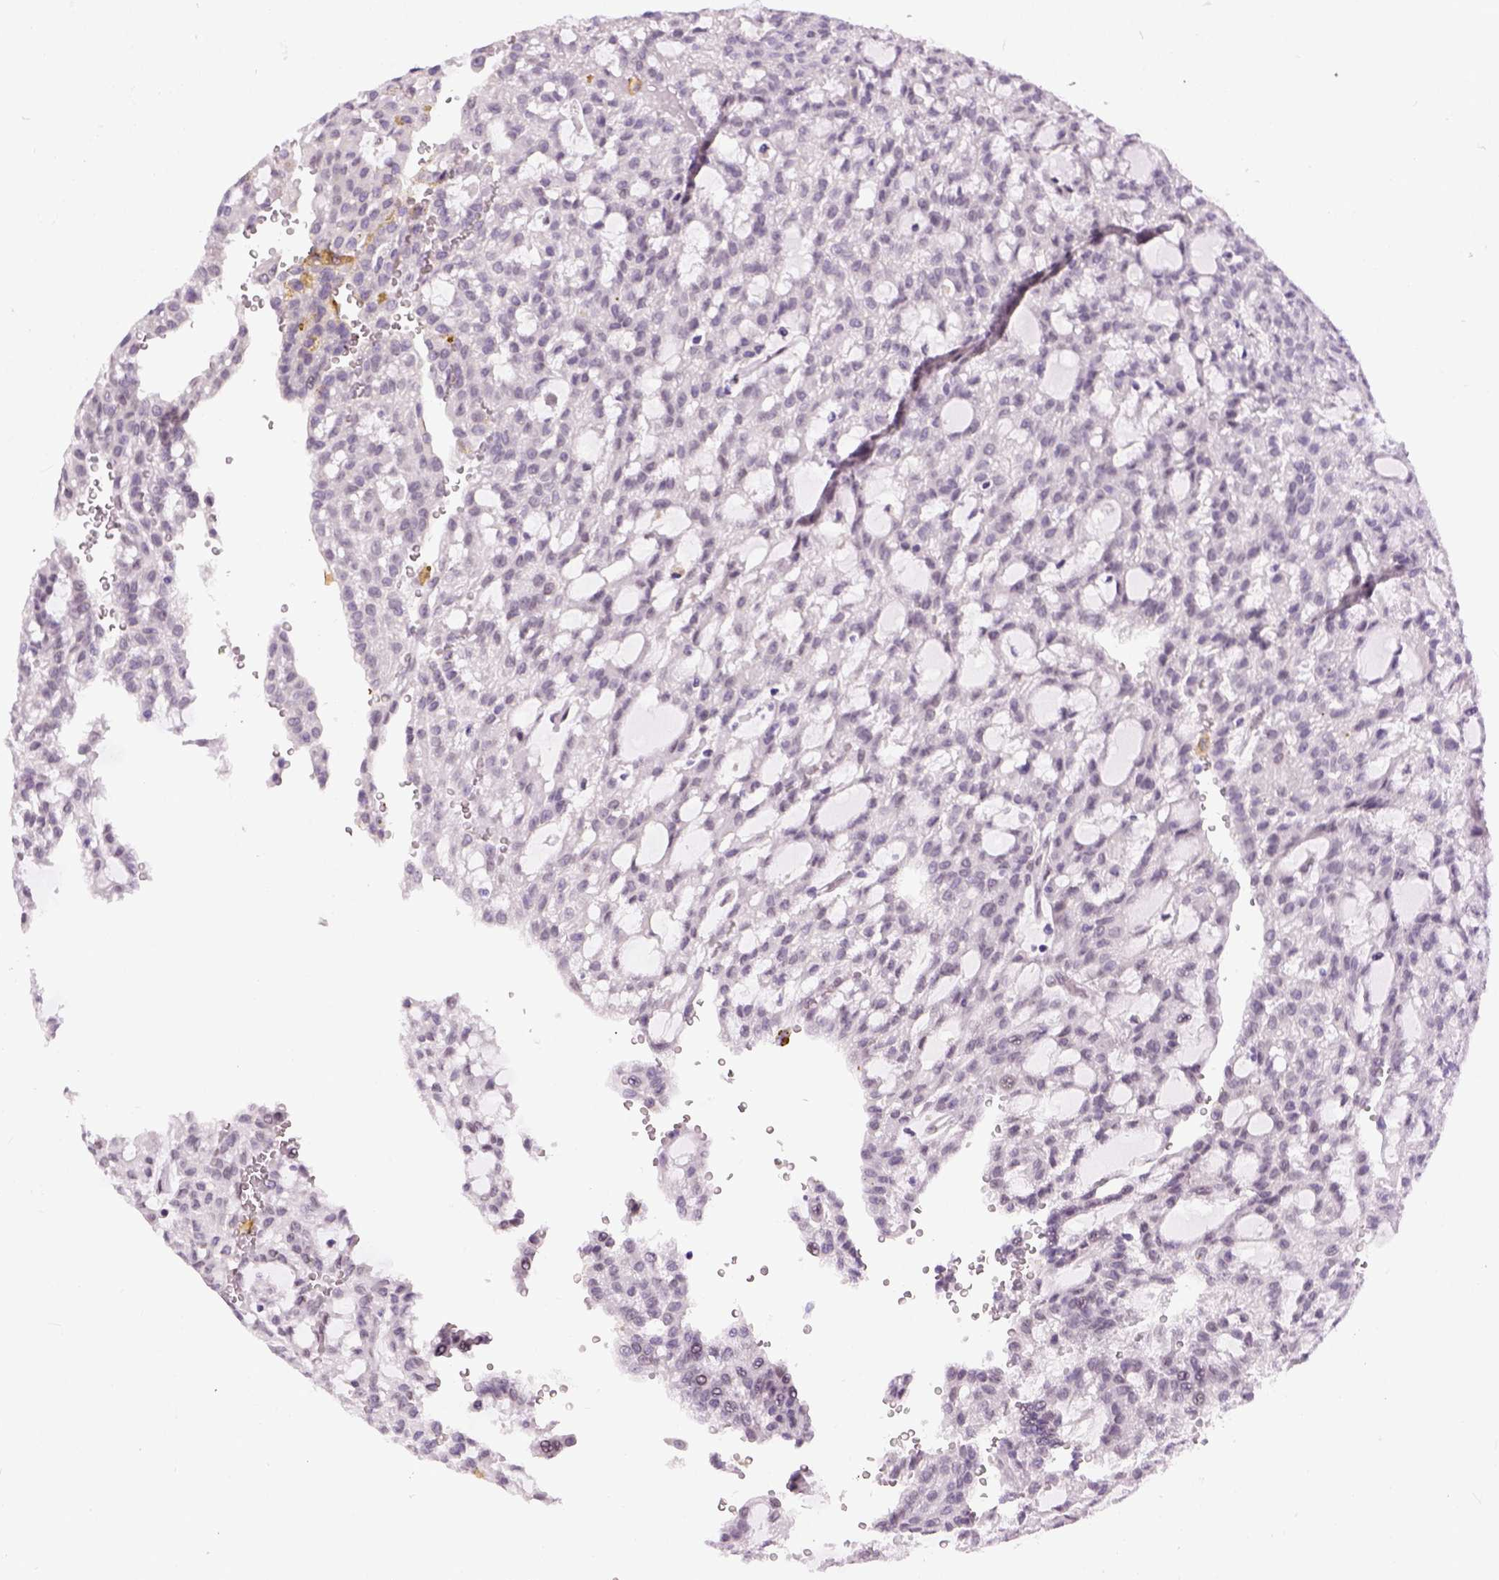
{"staining": {"intensity": "negative", "quantity": "none", "location": "none"}, "tissue": "renal cancer", "cell_type": "Tumor cells", "image_type": "cancer", "snomed": [{"axis": "morphology", "description": "Adenocarcinoma, NOS"}, {"axis": "topography", "description": "Kidney"}], "caption": "Image shows no protein positivity in tumor cells of renal cancer tissue.", "gene": "FAM184B", "patient": {"sex": "male", "age": 63}}